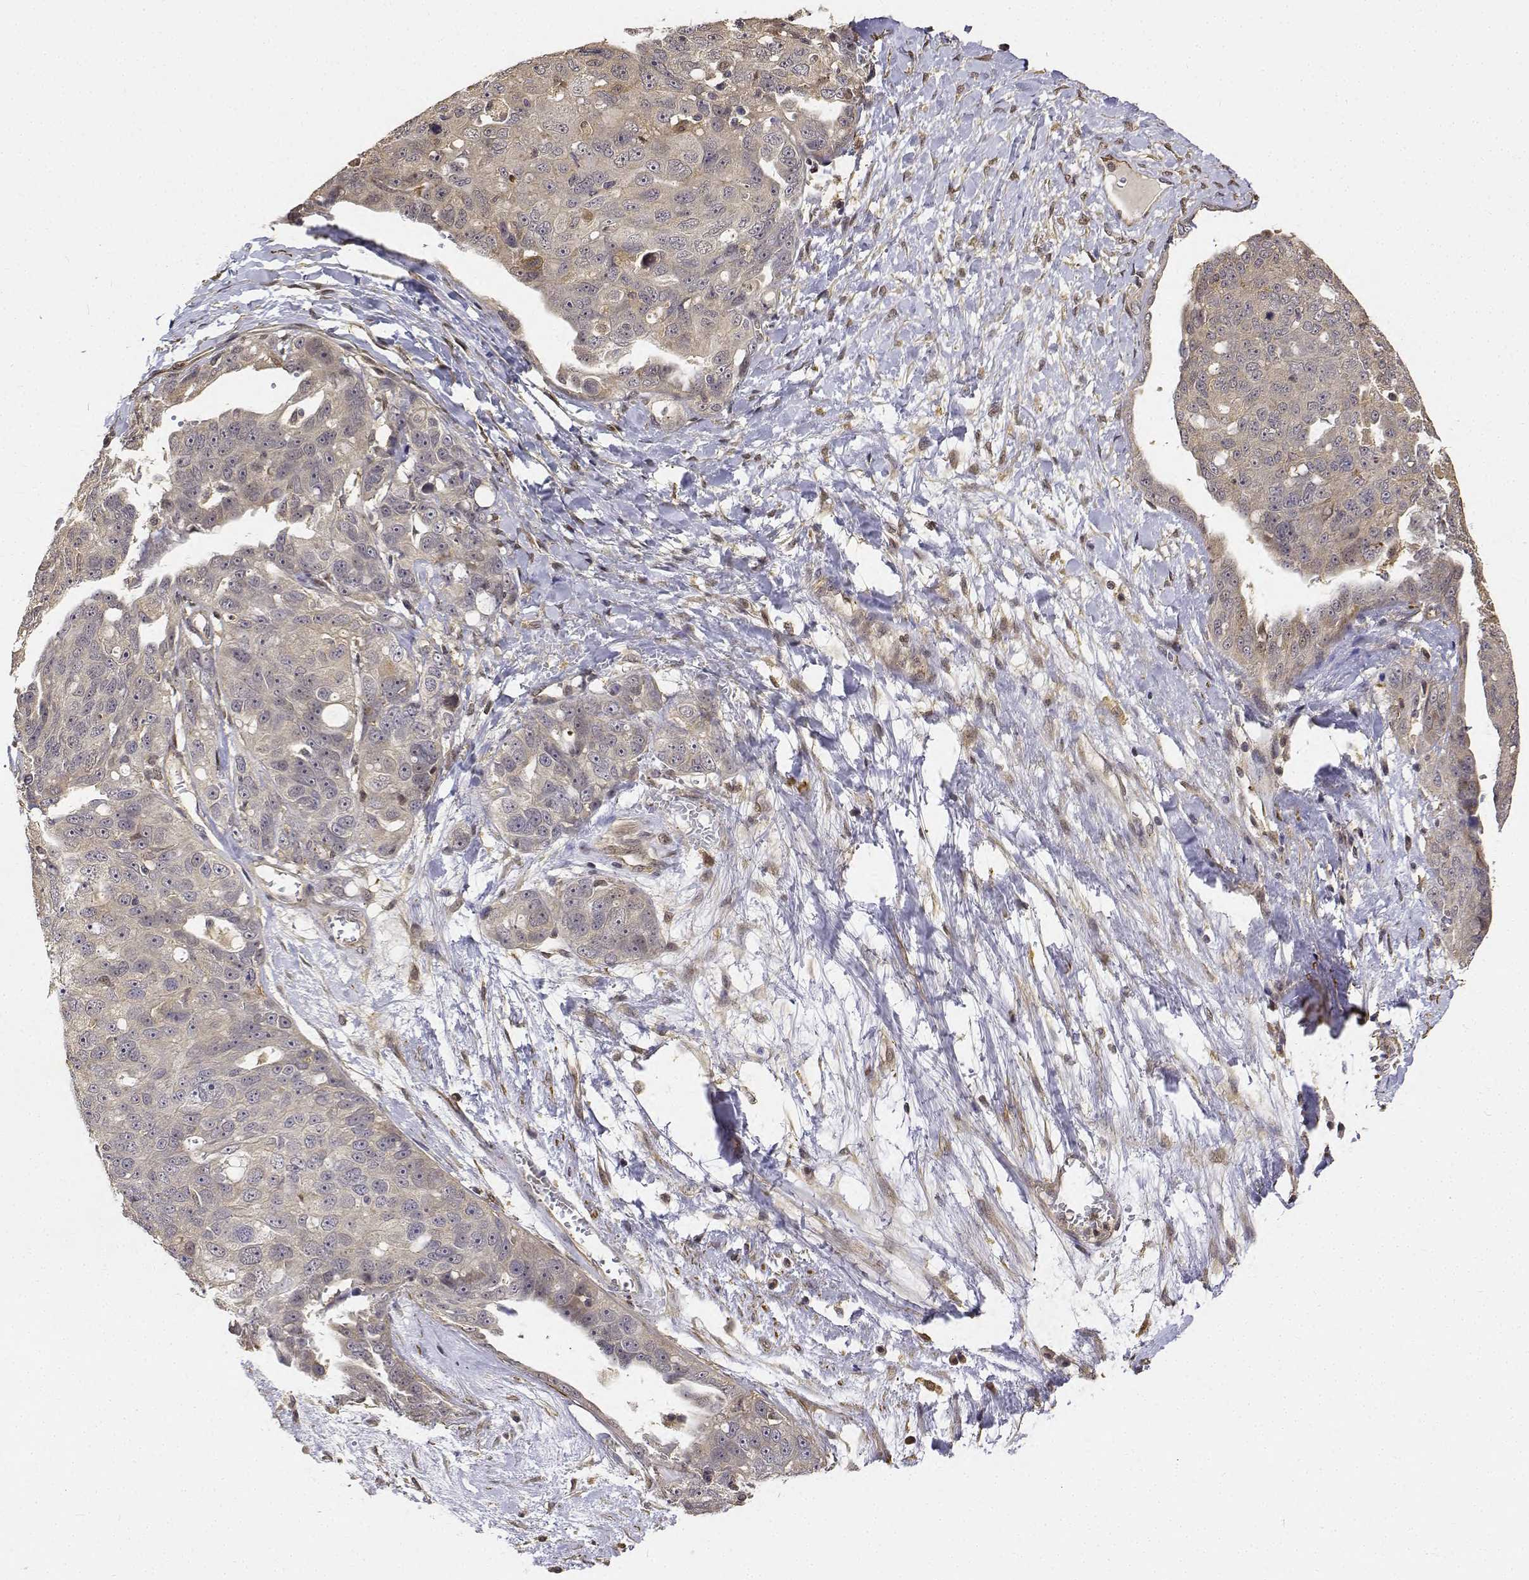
{"staining": {"intensity": "negative", "quantity": "none", "location": "none"}, "tissue": "ovarian cancer", "cell_type": "Tumor cells", "image_type": "cancer", "snomed": [{"axis": "morphology", "description": "Carcinoma, endometroid"}, {"axis": "topography", "description": "Ovary"}], "caption": "Histopathology image shows no significant protein staining in tumor cells of endometroid carcinoma (ovarian).", "gene": "PCID2", "patient": {"sex": "female", "age": 70}}